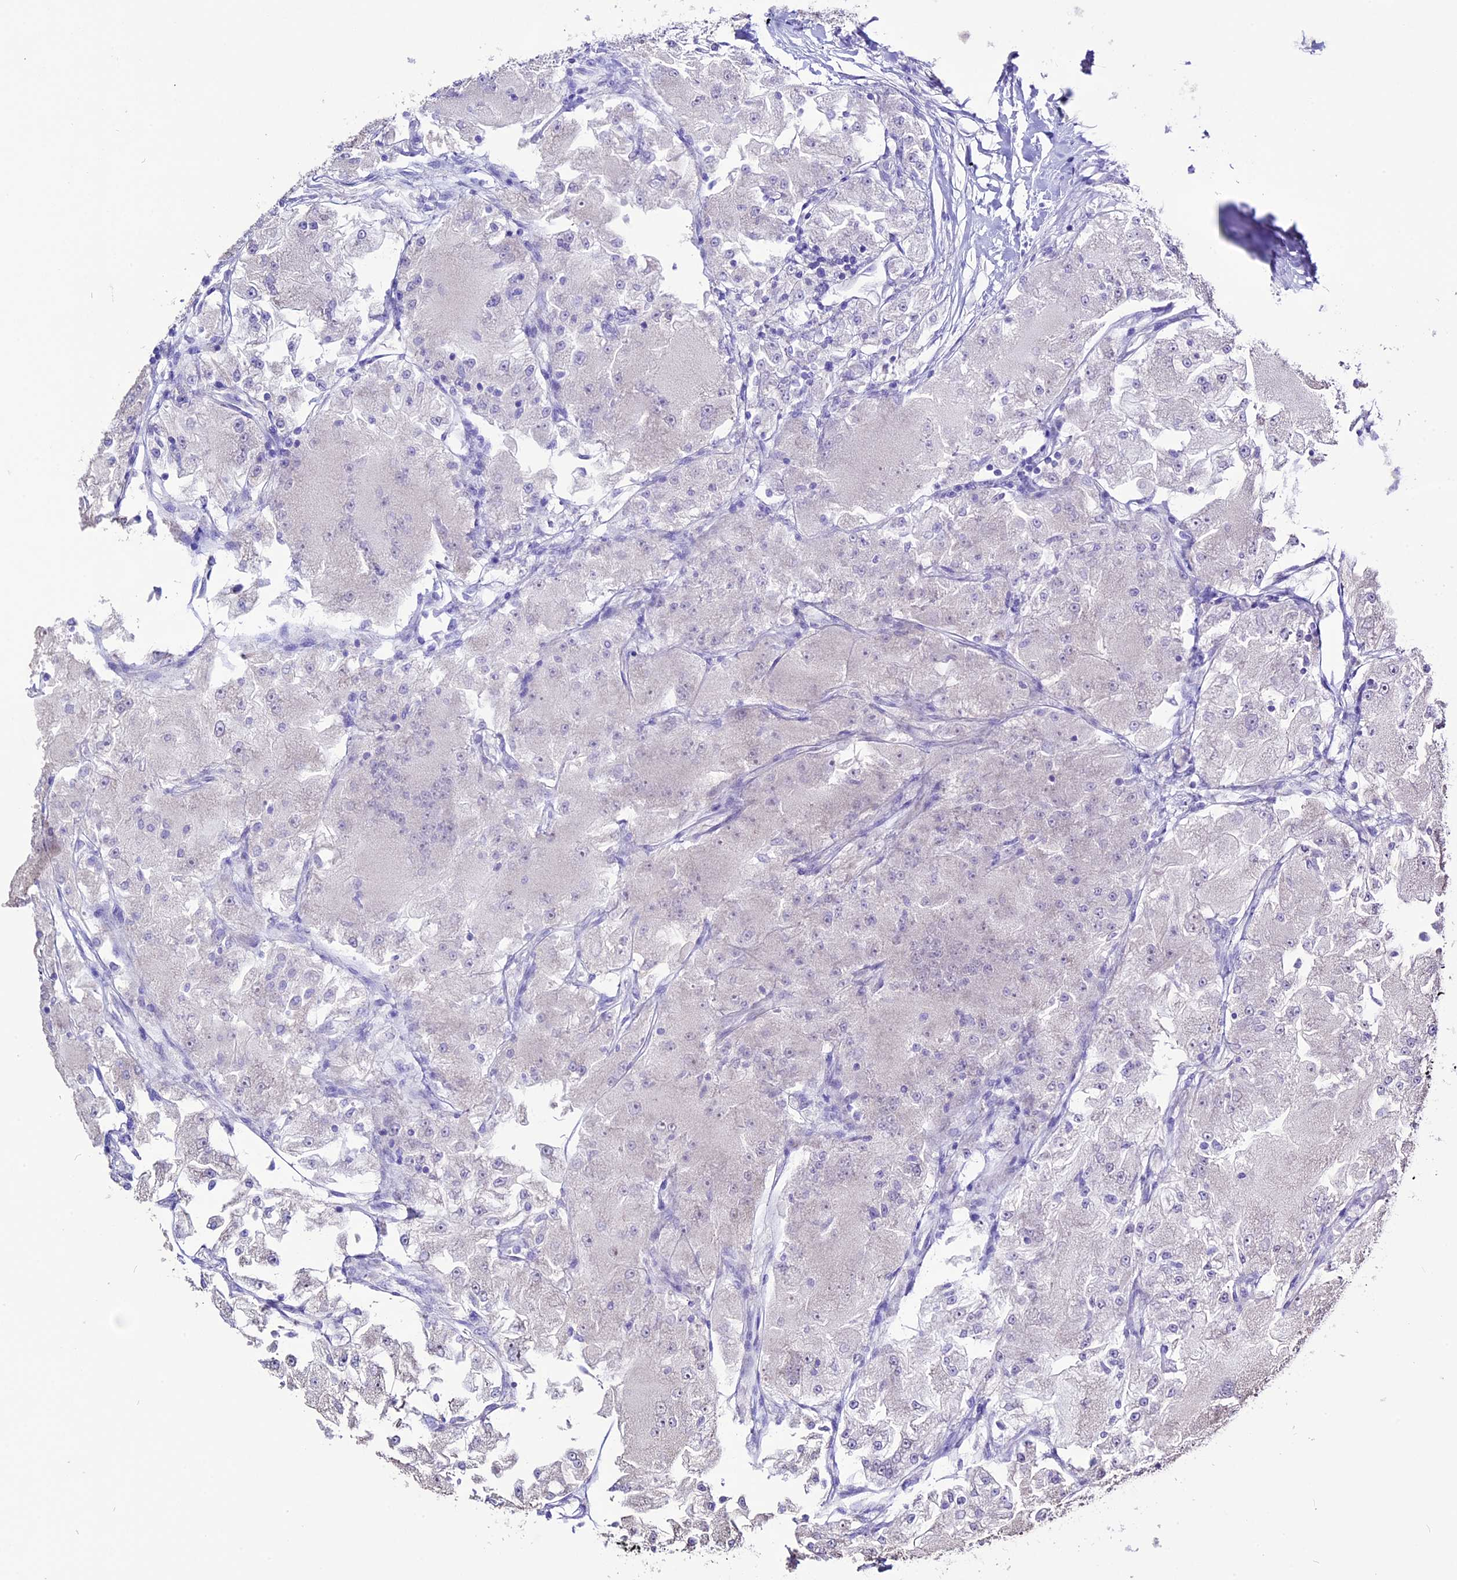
{"staining": {"intensity": "negative", "quantity": "none", "location": "none"}, "tissue": "renal cancer", "cell_type": "Tumor cells", "image_type": "cancer", "snomed": [{"axis": "morphology", "description": "Adenocarcinoma, NOS"}, {"axis": "topography", "description": "Kidney"}], "caption": "The IHC photomicrograph has no significant expression in tumor cells of renal cancer tissue.", "gene": "DIS3L", "patient": {"sex": "female", "age": 72}}